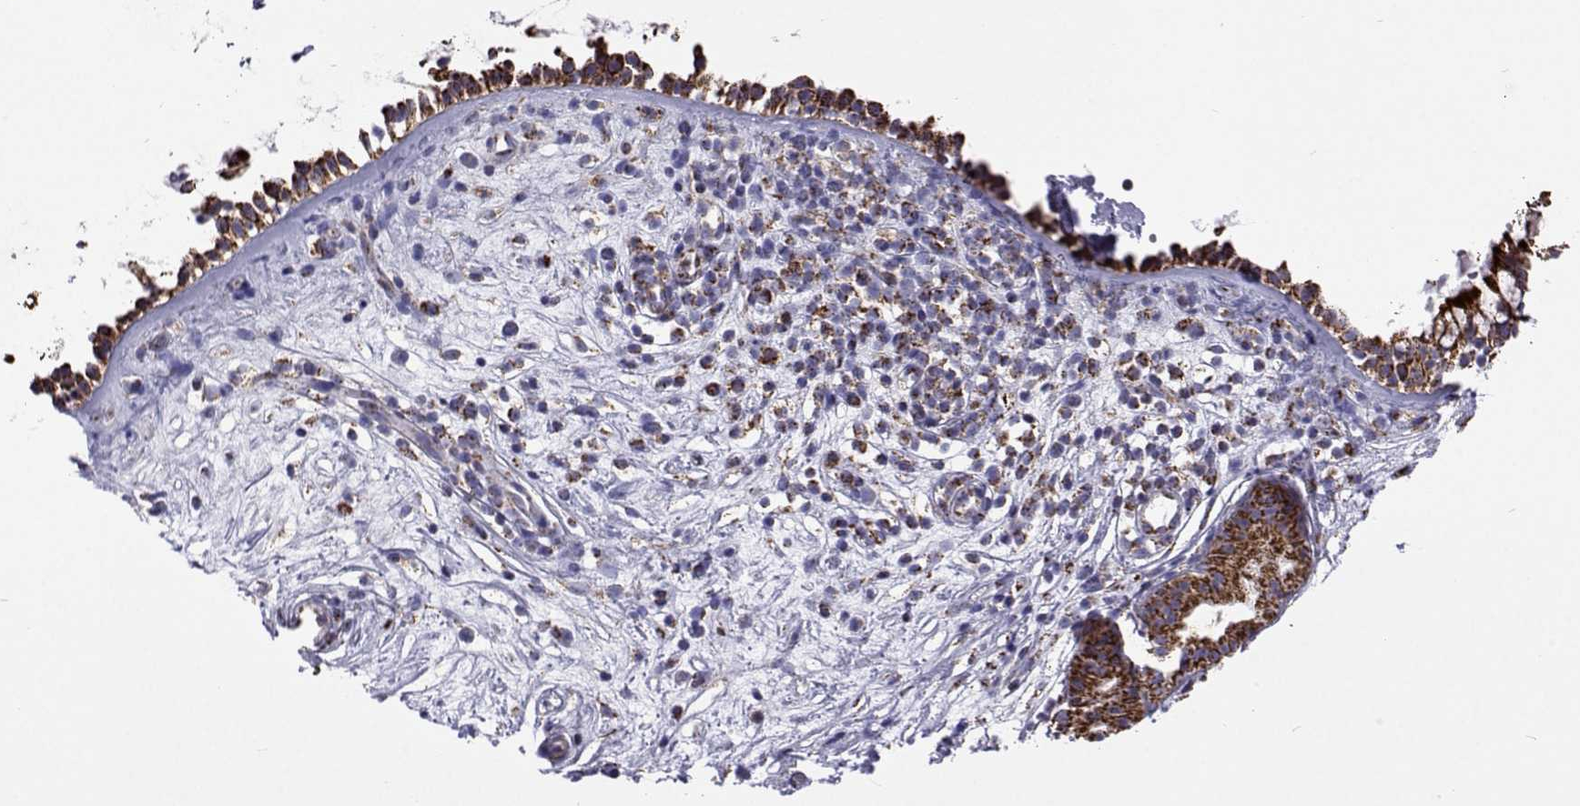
{"staining": {"intensity": "strong", "quantity": ">75%", "location": "cytoplasmic/membranous"}, "tissue": "nasopharynx", "cell_type": "Respiratory epithelial cells", "image_type": "normal", "snomed": [{"axis": "morphology", "description": "Normal tissue, NOS"}, {"axis": "topography", "description": "Nasopharynx"}], "caption": "An IHC micrograph of normal tissue is shown. Protein staining in brown shows strong cytoplasmic/membranous positivity in nasopharynx within respiratory epithelial cells.", "gene": "MCCC2", "patient": {"sex": "male", "age": 32}}